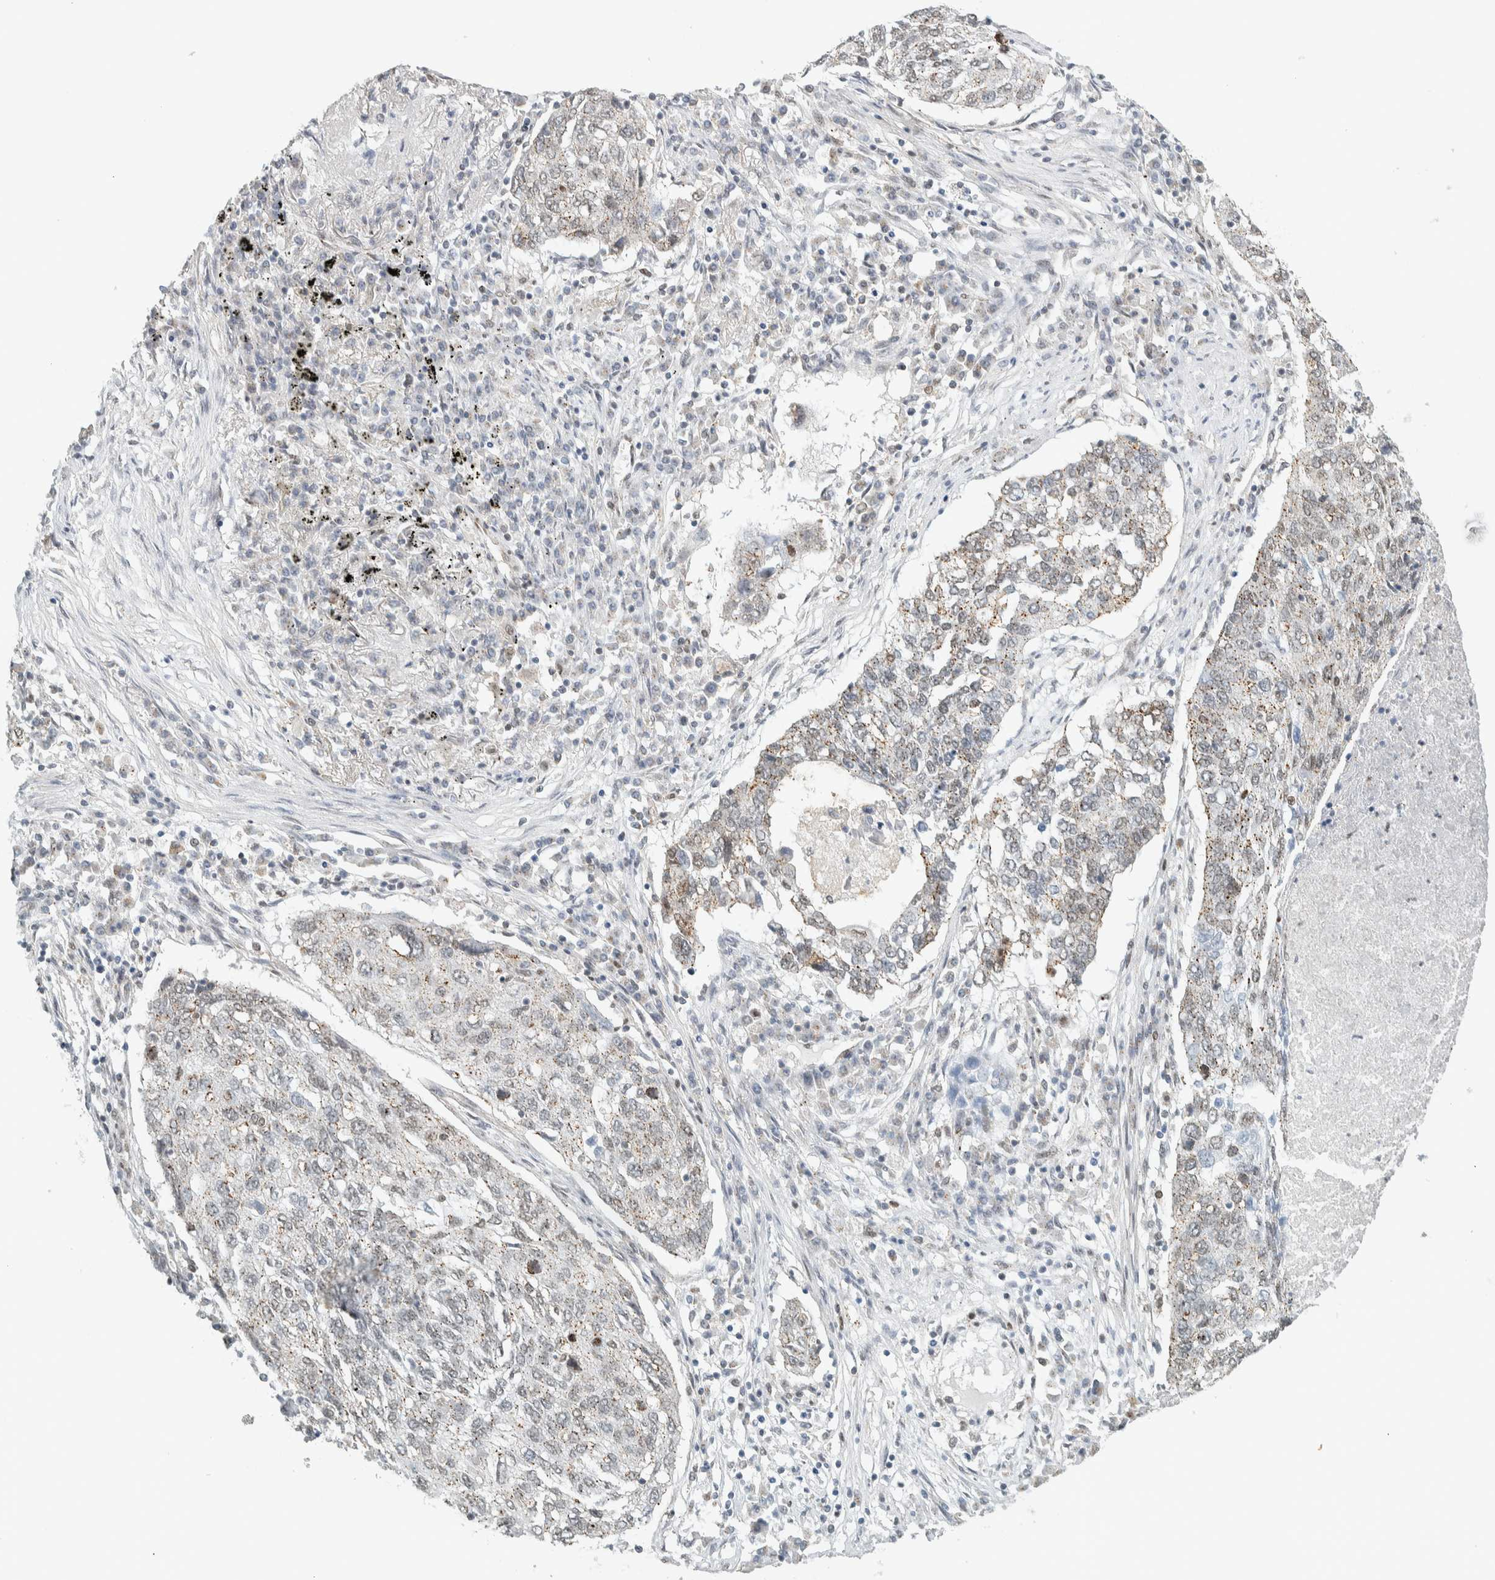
{"staining": {"intensity": "weak", "quantity": ">75%", "location": "cytoplasmic/membranous"}, "tissue": "lung cancer", "cell_type": "Tumor cells", "image_type": "cancer", "snomed": [{"axis": "morphology", "description": "Squamous cell carcinoma, NOS"}, {"axis": "topography", "description": "Lung"}], "caption": "Lung squamous cell carcinoma tissue exhibits weak cytoplasmic/membranous staining in about >75% of tumor cells, visualized by immunohistochemistry.", "gene": "TFE3", "patient": {"sex": "female", "age": 63}}